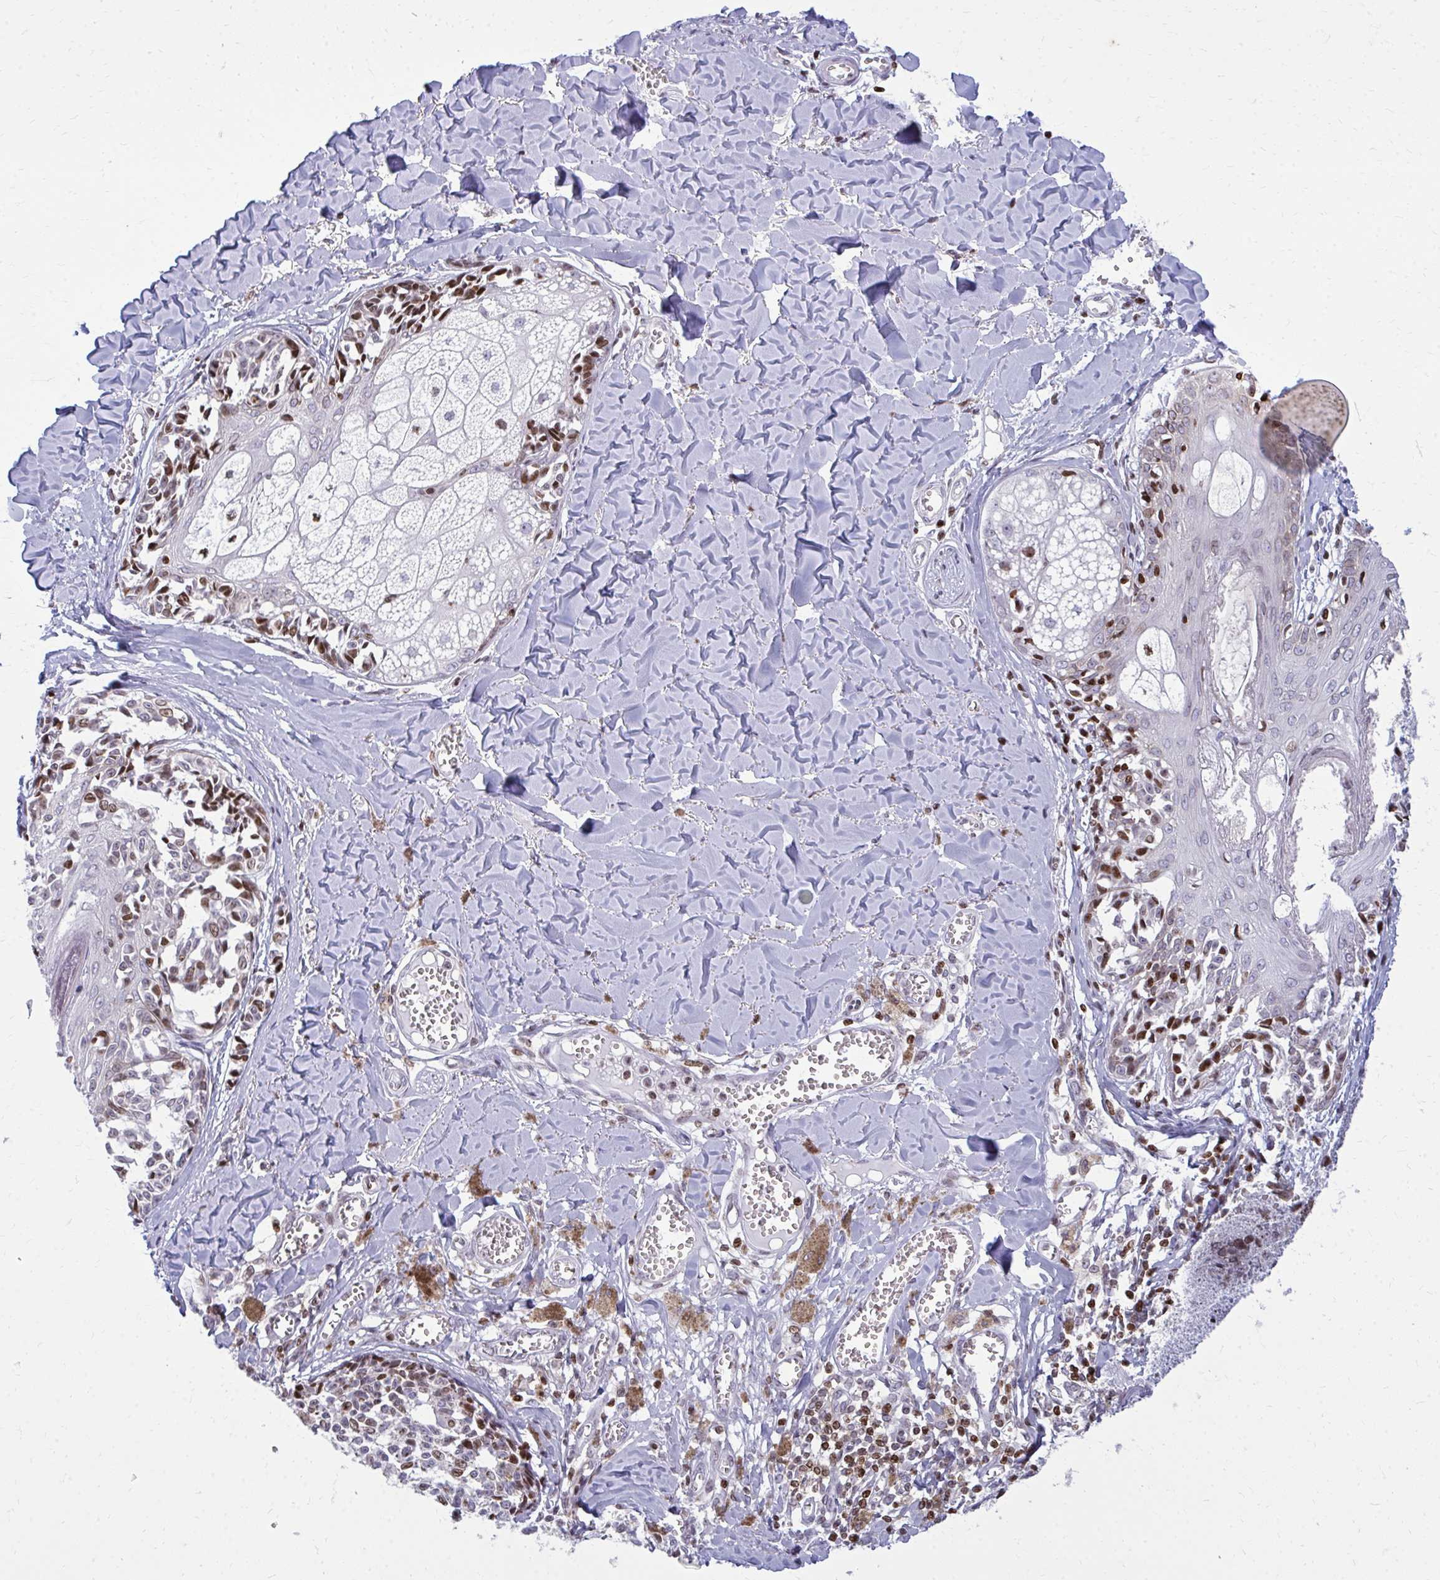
{"staining": {"intensity": "moderate", "quantity": ">75%", "location": "nuclear"}, "tissue": "melanoma", "cell_type": "Tumor cells", "image_type": "cancer", "snomed": [{"axis": "morphology", "description": "Malignant melanoma, NOS"}, {"axis": "topography", "description": "Skin"}], "caption": "The photomicrograph shows staining of malignant melanoma, revealing moderate nuclear protein positivity (brown color) within tumor cells.", "gene": "AP5M1", "patient": {"sex": "female", "age": 43}}